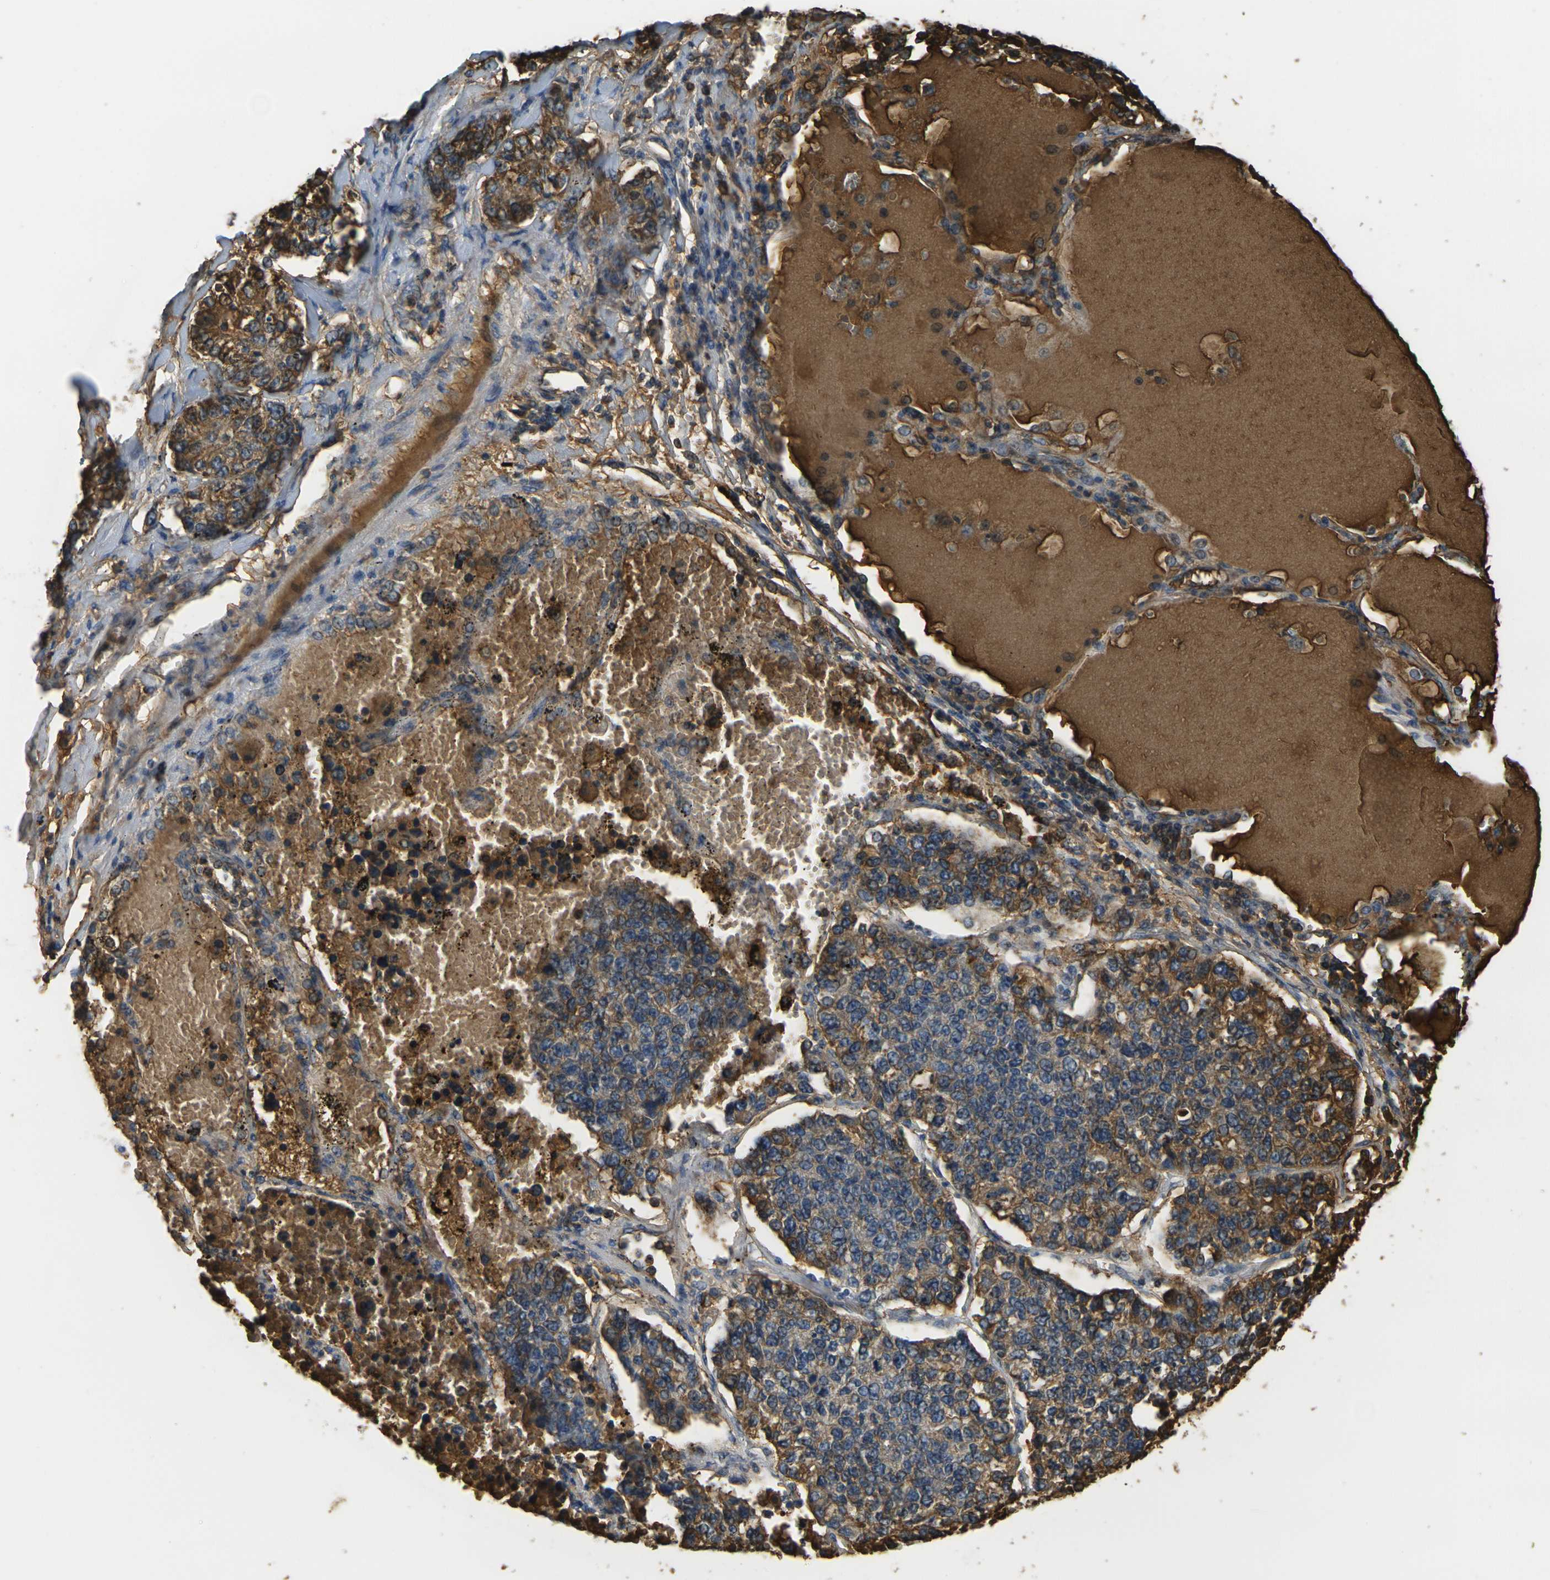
{"staining": {"intensity": "moderate", "quantity": ">75%", "location": "cytoplasmic/membranous"}, "tissue": "lung cancer", "cell_type": "Tumor cells", "image_type": "cancer", "snomed": [{"axis": "morphology", "description": "Adenocarcinoma, NOS"}, {"axis": "topography", "description": "Lung"}], "caption": "A medium amount of moderate cytoplasmic/membranous staining is seen in about >75% of tumor cells in lung cancer tissue.", "gene": "PLCD1", "patient": {"sex": "male", "age": 49}}